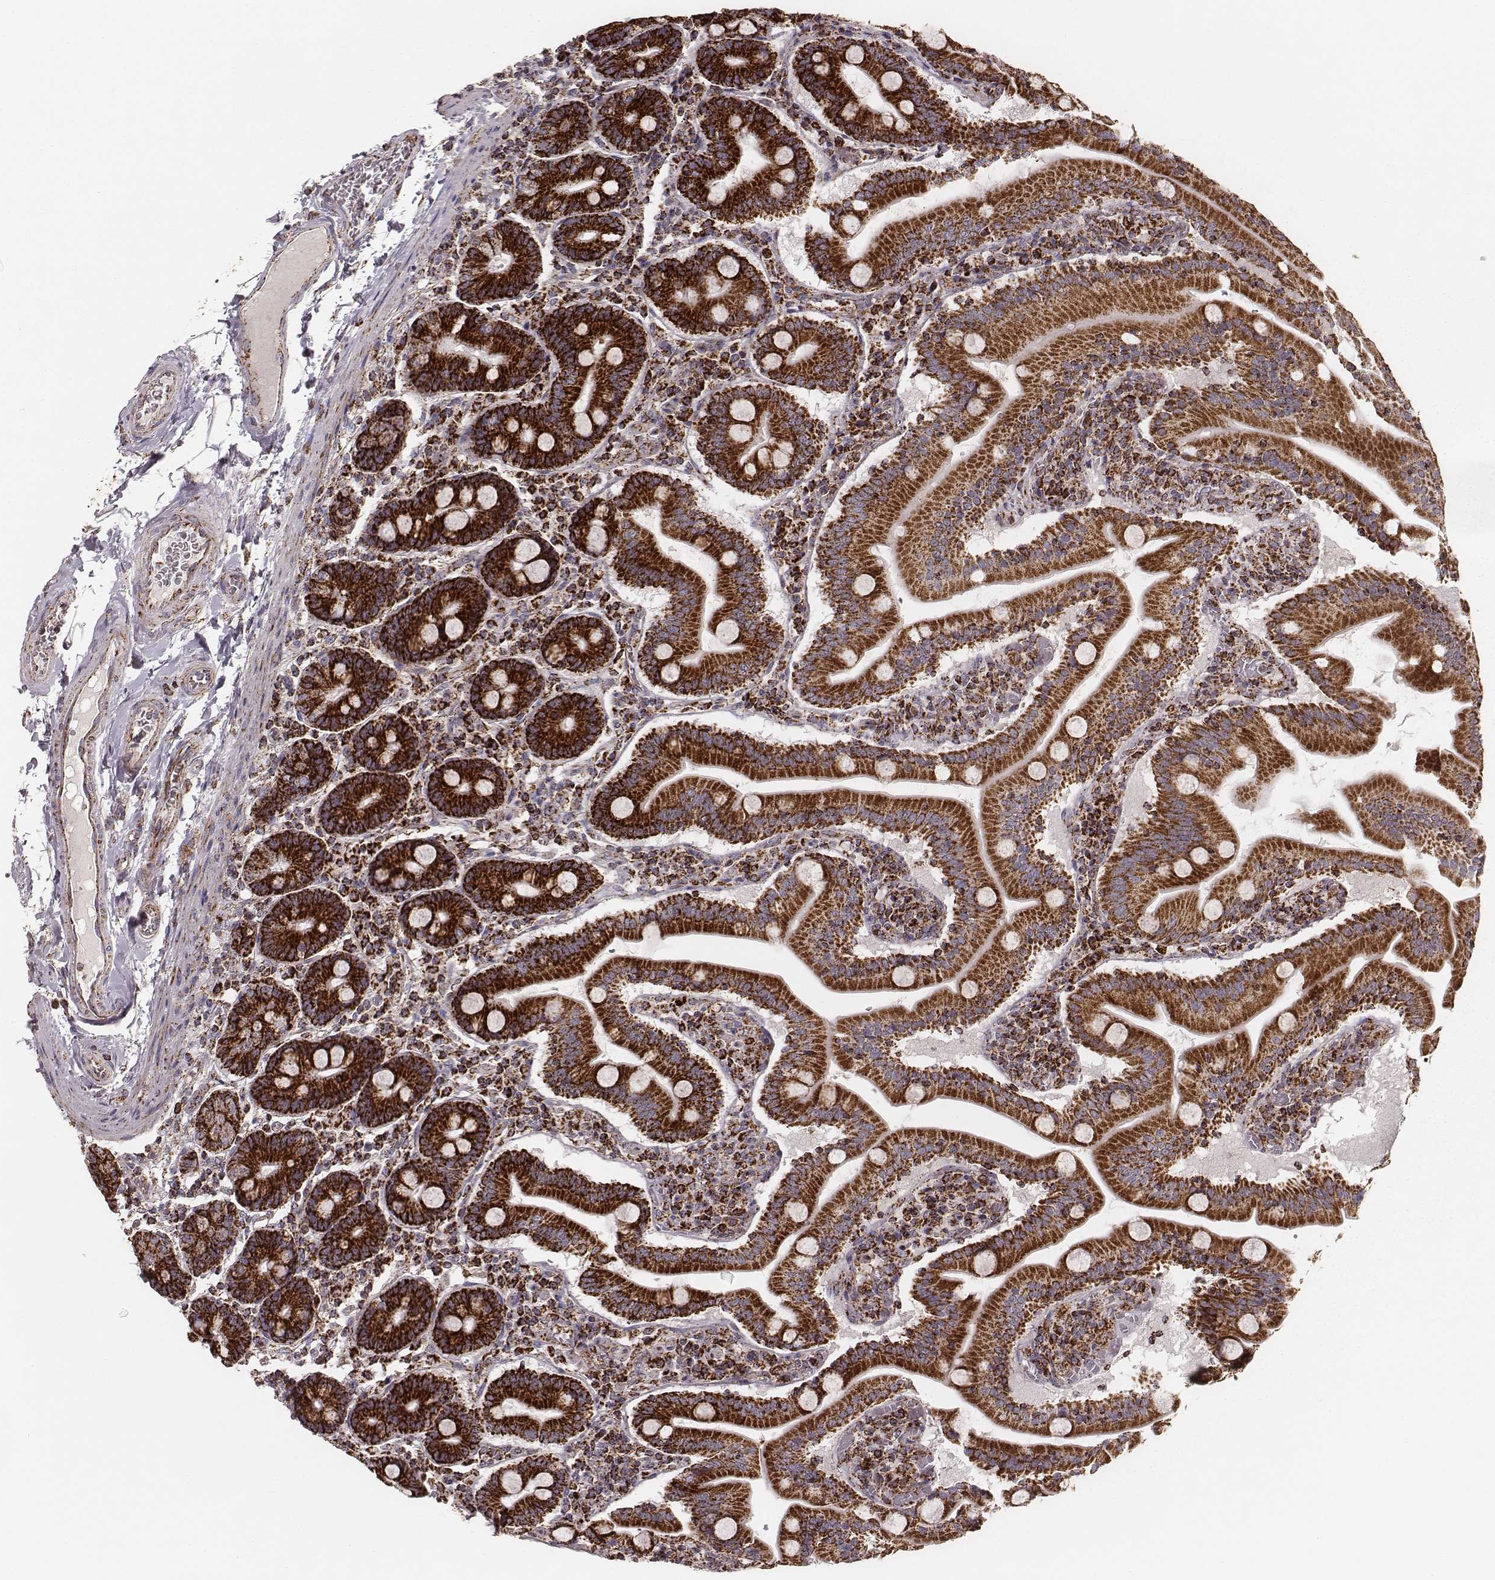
{"staining": {"intensity": "strong", "quantity": ">75%", "location": "cytoplasmic/membranous"}, "tissue": "small intestine", "cell_type": "Glandular cells", "image_type": "normal", "snomed": [{"axis": "morphology", "description": "Normal tissue, NOS"}, {"axis": "topography", "description": "Small intestine"}], "caption": "The histopathology image demonstrates staining of normal small intestine, revealing strong cytoplasmic/membranous protein expression (brown color) within glandular cells. The protein of interest is stained brown, and the nuclei are stained in blue (DAB IHC with brightfield microscopy, high magnification).", "gene": "TUFM", "patient": {"sex": "male", "age": 37}}